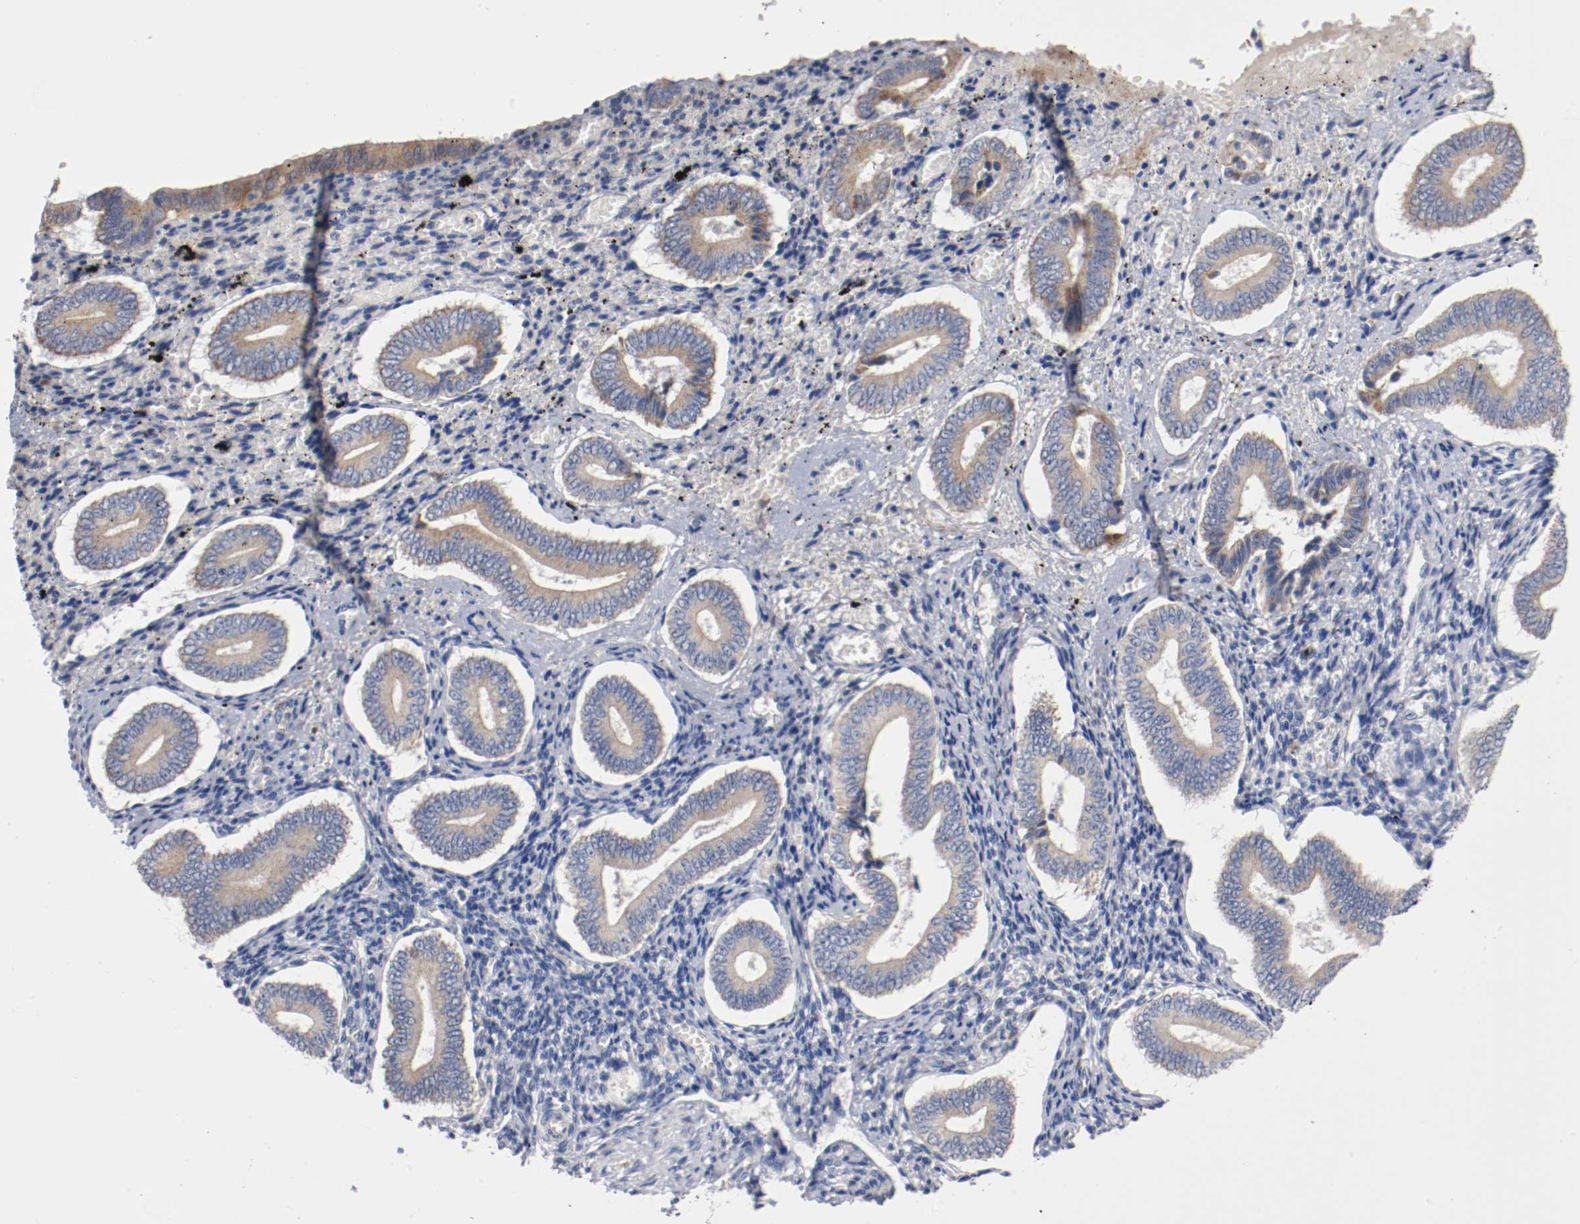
{"staining": {"intensity": "weak", "quantity": ">75%", "location": "cytoplasmic/membranous"}, "tissue": "endometrium", "cell_type": "Glandular cells", "image_type": "normal", "snomed": [{"axis": "morphology", "description": "Normal tissue, NOS"}, {"axis": "topography", "description": "Endometrium"}], "caption": "Immunohistochemical staining of normal endometrium shows >75% levels of weak cytoplasmic/membranous protein expression in approximately >75% of glandular cells.", "gene": "PCSK6", "patient": {"sex": "female", "age": 42}}